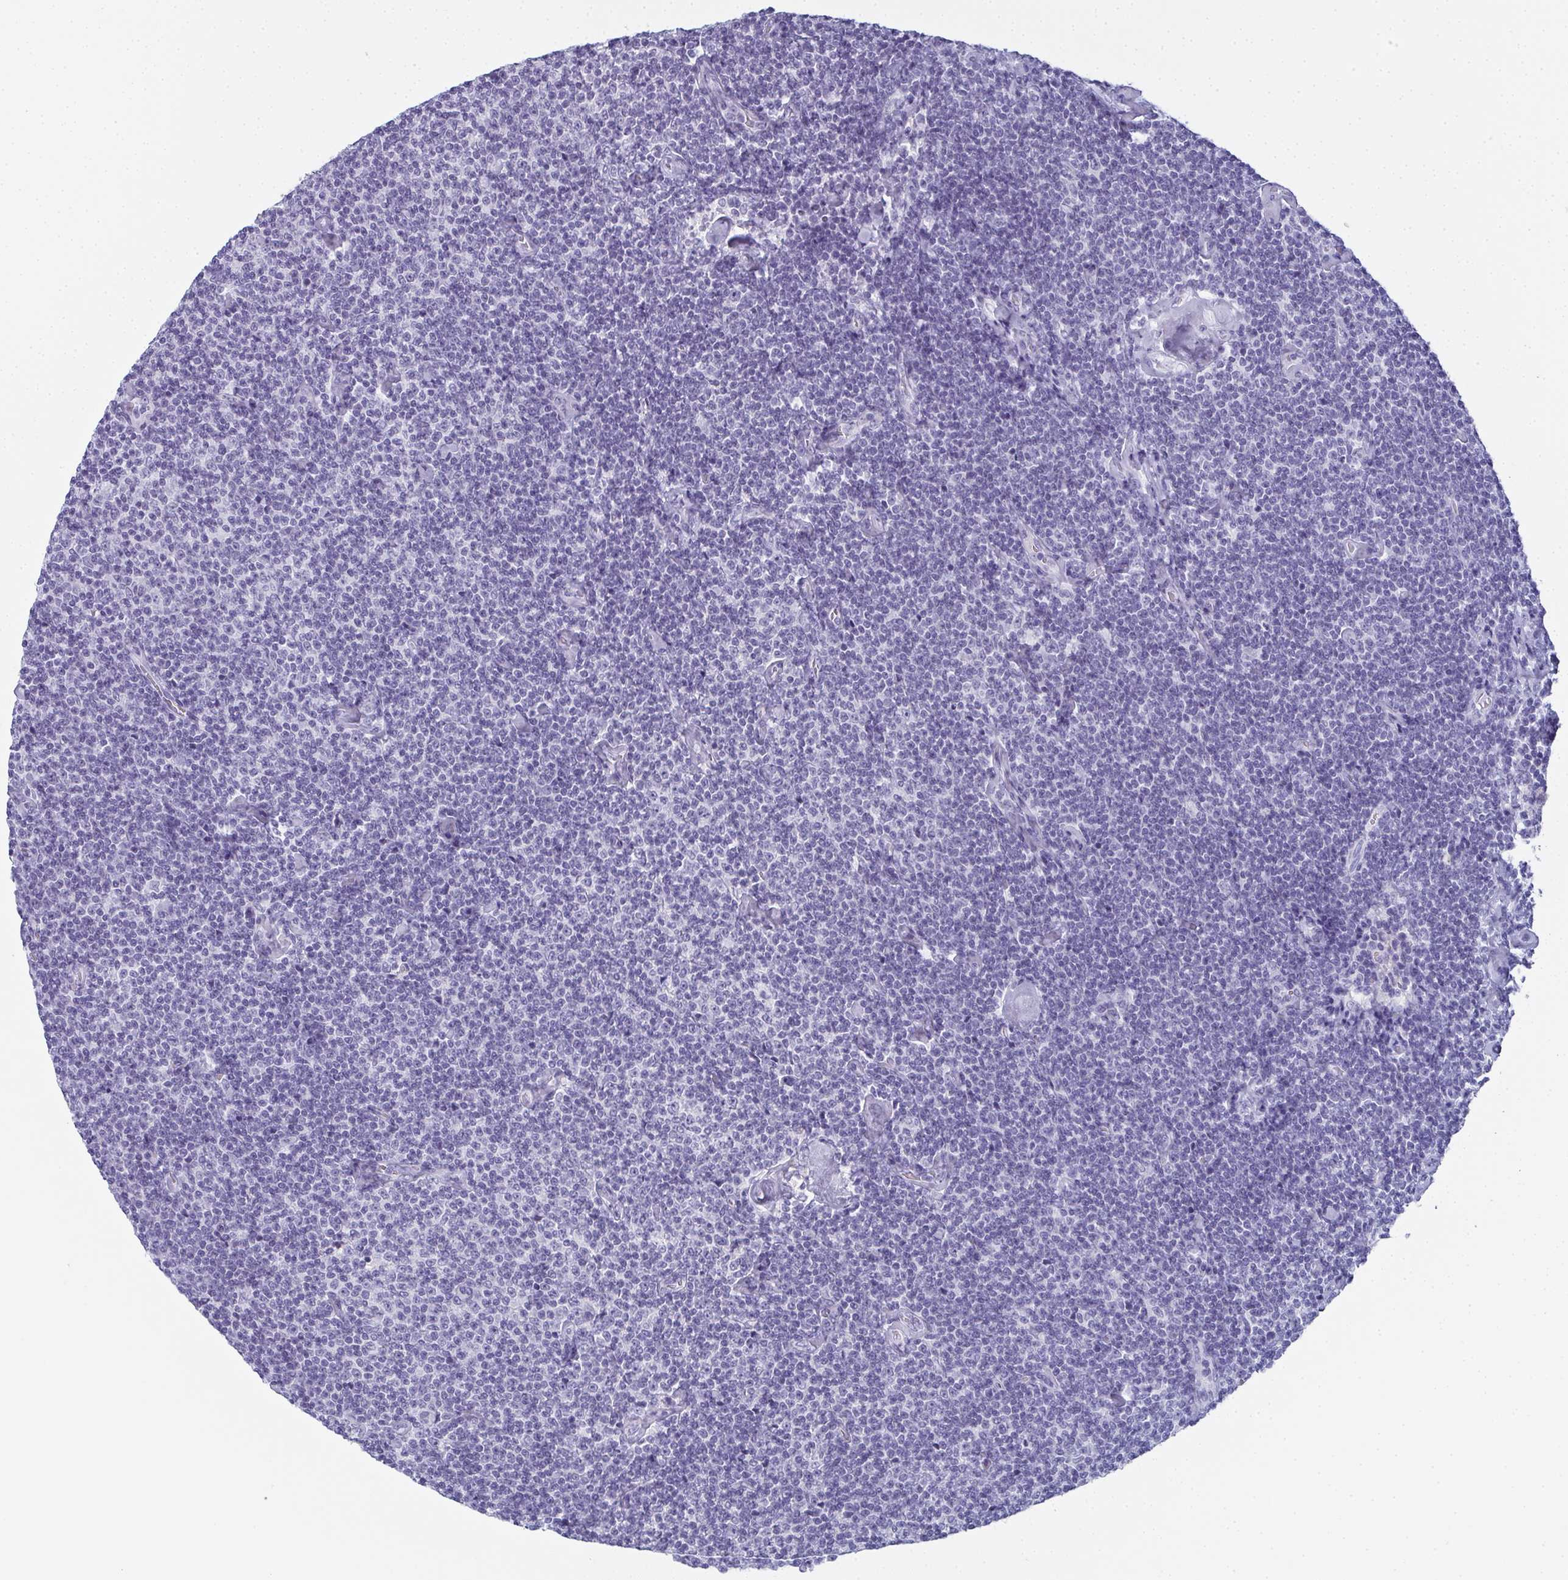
{"staining": {"intensity": "negative", "quantity": "none", "location": "none"}, "tissue": "lymphoma", "cell_type": "Tumor cells", "image_type": "cancer", "snomed": [{"axis": "morphology", "description": "Malignant lymphoma, non-Hodgkin's type, Low grade"}, {"axis": "topography", "description": "Lymph node"}], "caption": "Immunohistochemistry image of neoplastic tissue: human malignant lymphoma, non-Hodgkin's type (low-grade) stained with DAB shows no significant protein positivity in tumor cells. The staining is performed using DAB (3,3'-diaminobenzidine) brown chromogen with nuclei counter-stained in using hematoxylin.", "gene": "SLC36A2", "patient": {"sex": "male", "age": 81}}